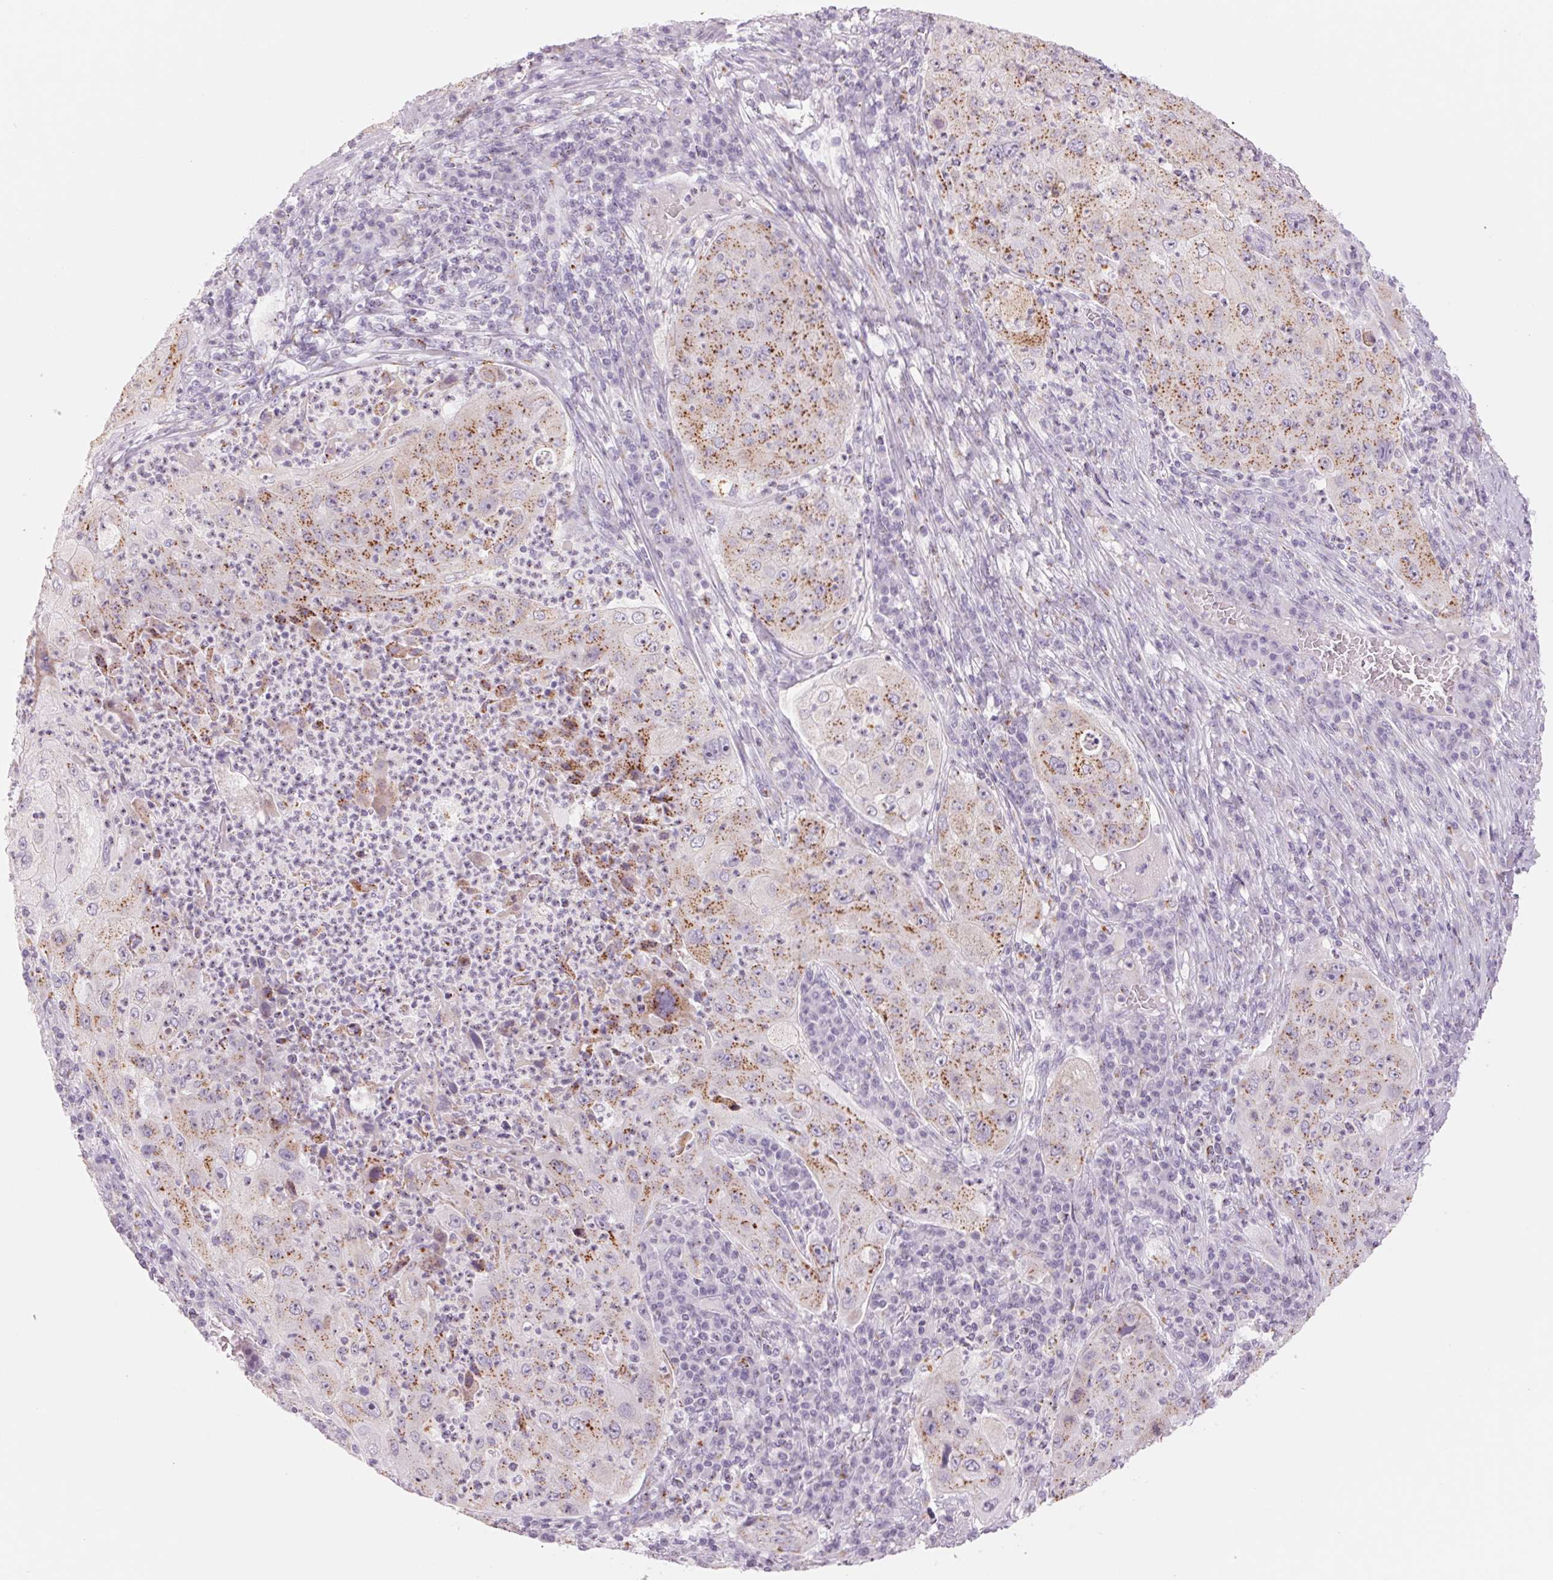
{"staining": {"intensity": "moderate", "quantity": ">75%", "location": "cytoplasmic/membranous"}, "tissue": "lung cancer", "cell_type": "Tumor cells", "image_type": "cancer", "snomed": [{"axis": "morphology", "description": "Squamous cell carcinoma, NOS"}, {"axis": "topography", "description": "Lung"}], "caption": "Protein analysis of lung squamous cell carcinoma tissue displays moderate cytoplasmic/membranous expression in approximately >75% of tumor cells.", "gene": "GALNT7", "patient": {"sex": "female", "age": 59}}